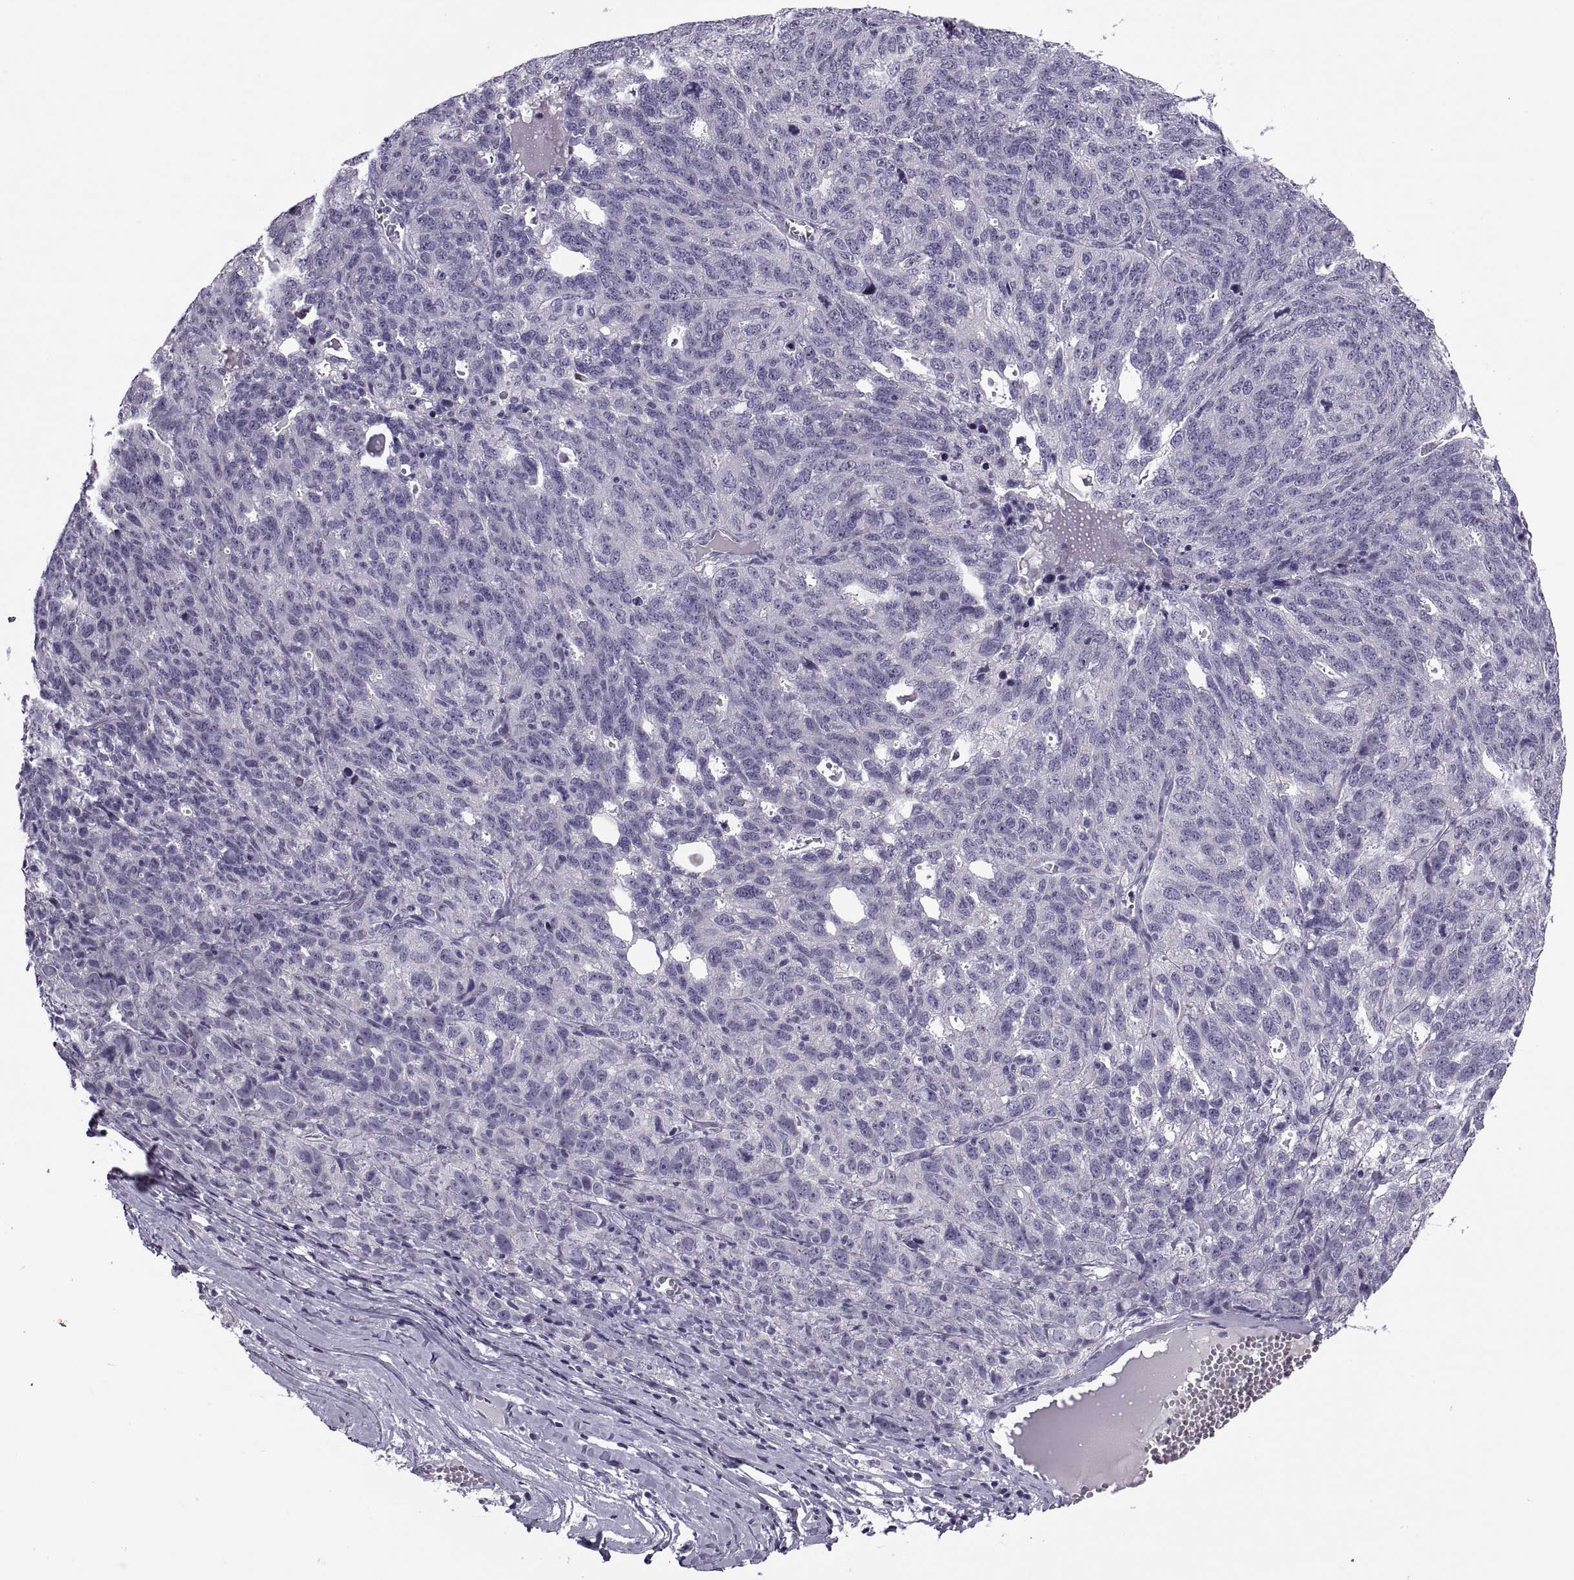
{"staining": {"intensity": "negative", "quantity": "none", "location": "none"}, "tissue": "ovarian cancer", "cell_type": "Tumor cells", "image_type": "cancer", "snomed": [{"axis": "morphology", "description": "Cystadenocarcinoma, serous, NOS"}, {"axis": "topography", "description": "Ovary"}], "caption": "This micrograph is of ovarian cancer stained with IHC to label a protein in brown with the nuclei are counter-stained blue. There is no staining in tumor cells.", "gene": "MAGEB1", "patient": {"sex": "female", "age": 71}}